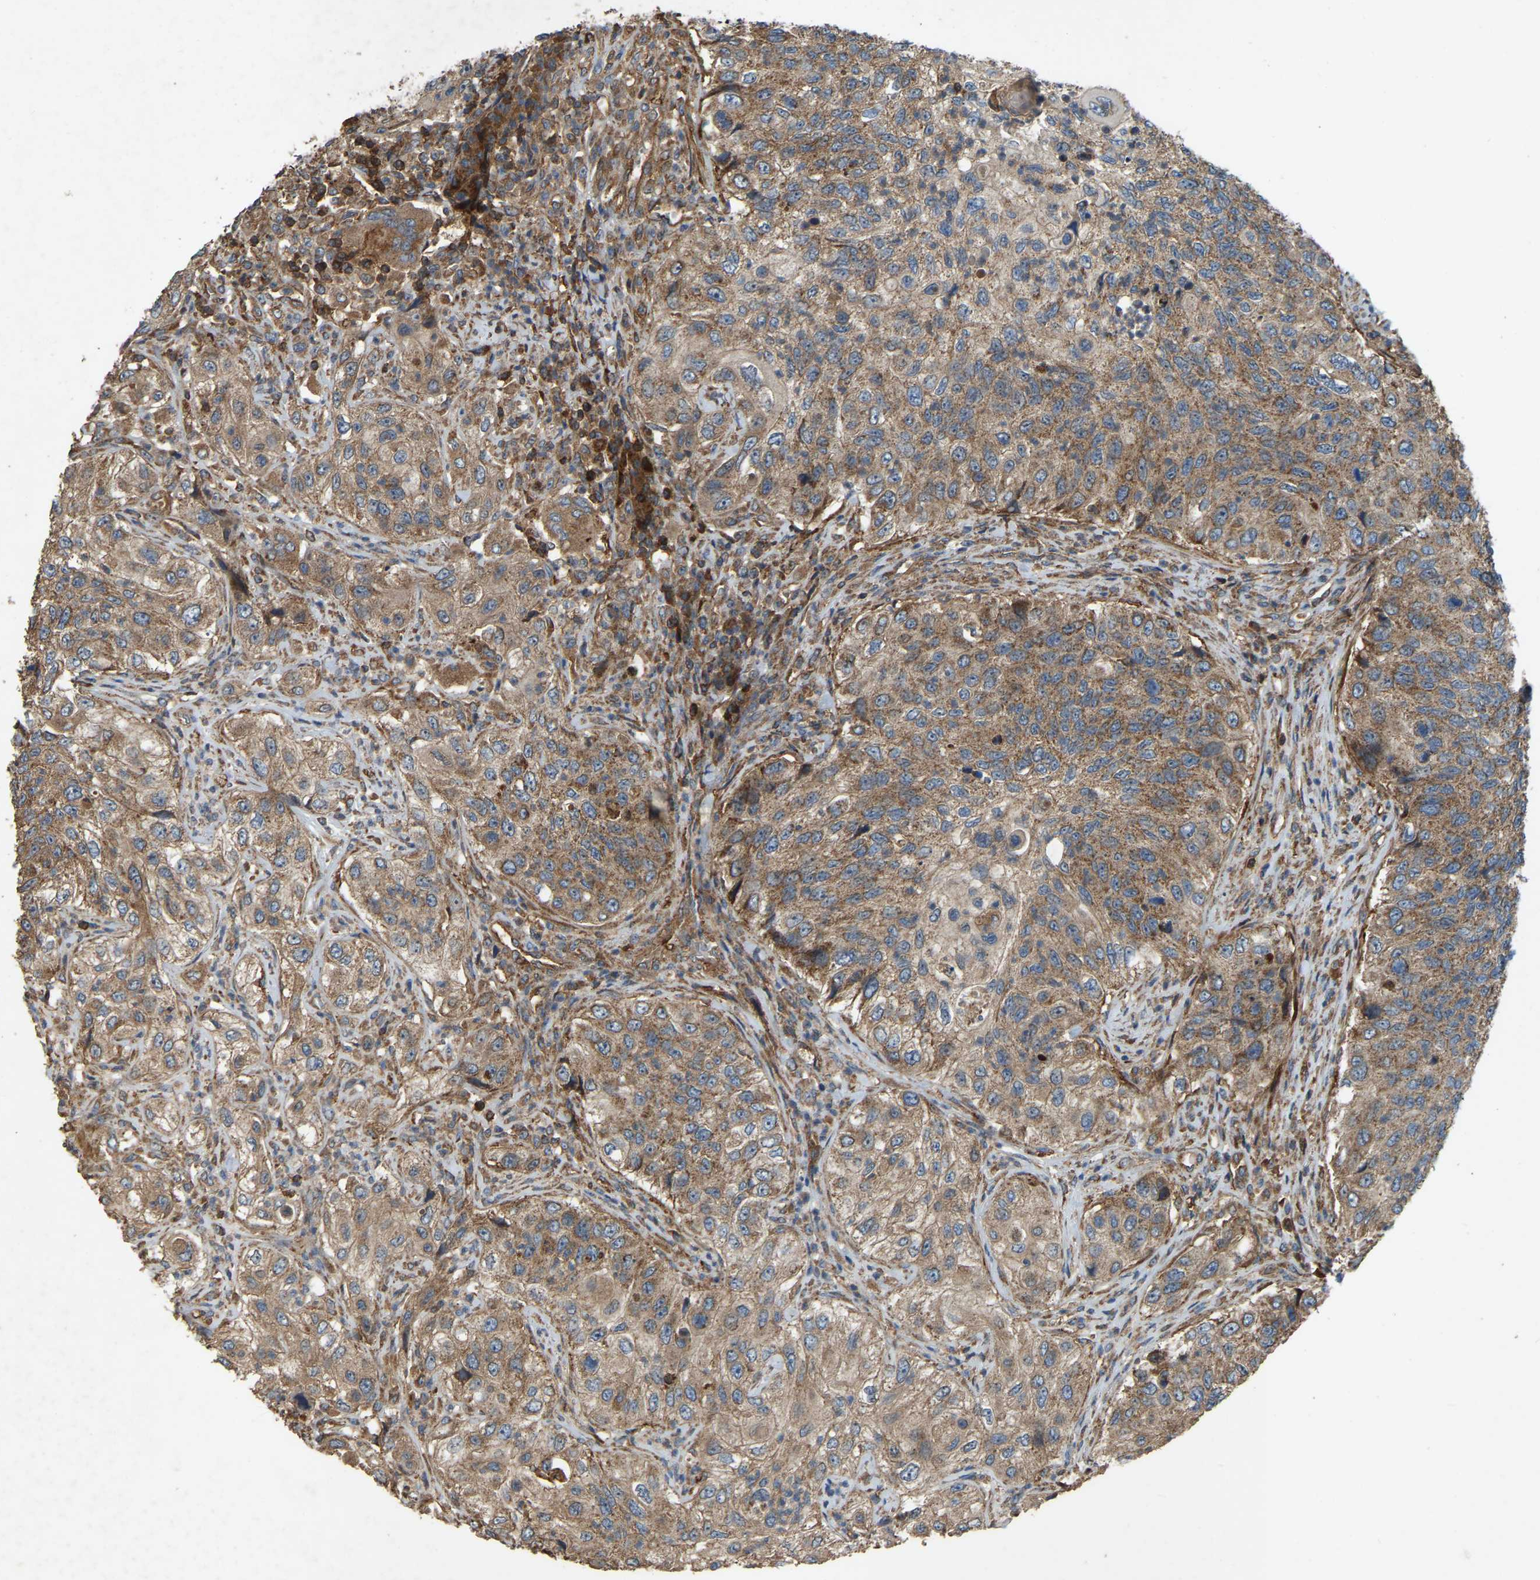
{"staining": {"intensity": "moderate", "quantity": ">75%", "location": "cytoplasmic/membranous"}, "tissue": "urothelial cancer", "cell_type": "Tumor cells", "image_type": "cancer", "snomed": [{"axis": "morphology", "description": "Urothelial carcinoma, High grade"}, {"axis": "topography", "description": "Urinary bladder"}], "caption": "The photomicrograph reveals immunohistochemical staining of urothelial cancer. There is moderate cytoplasmic/membranous positivity is seen in approximately >75% of tumor cells. The staining was performed using DAB (3,3'-diaminobenzidine) to visualize the protein expression in brown, while the nuclei were stained in blue with hematoxylin (Magnification: 20x).", "gene": "SAMD9L", "patient": {"sex": "female", "age": 60}}